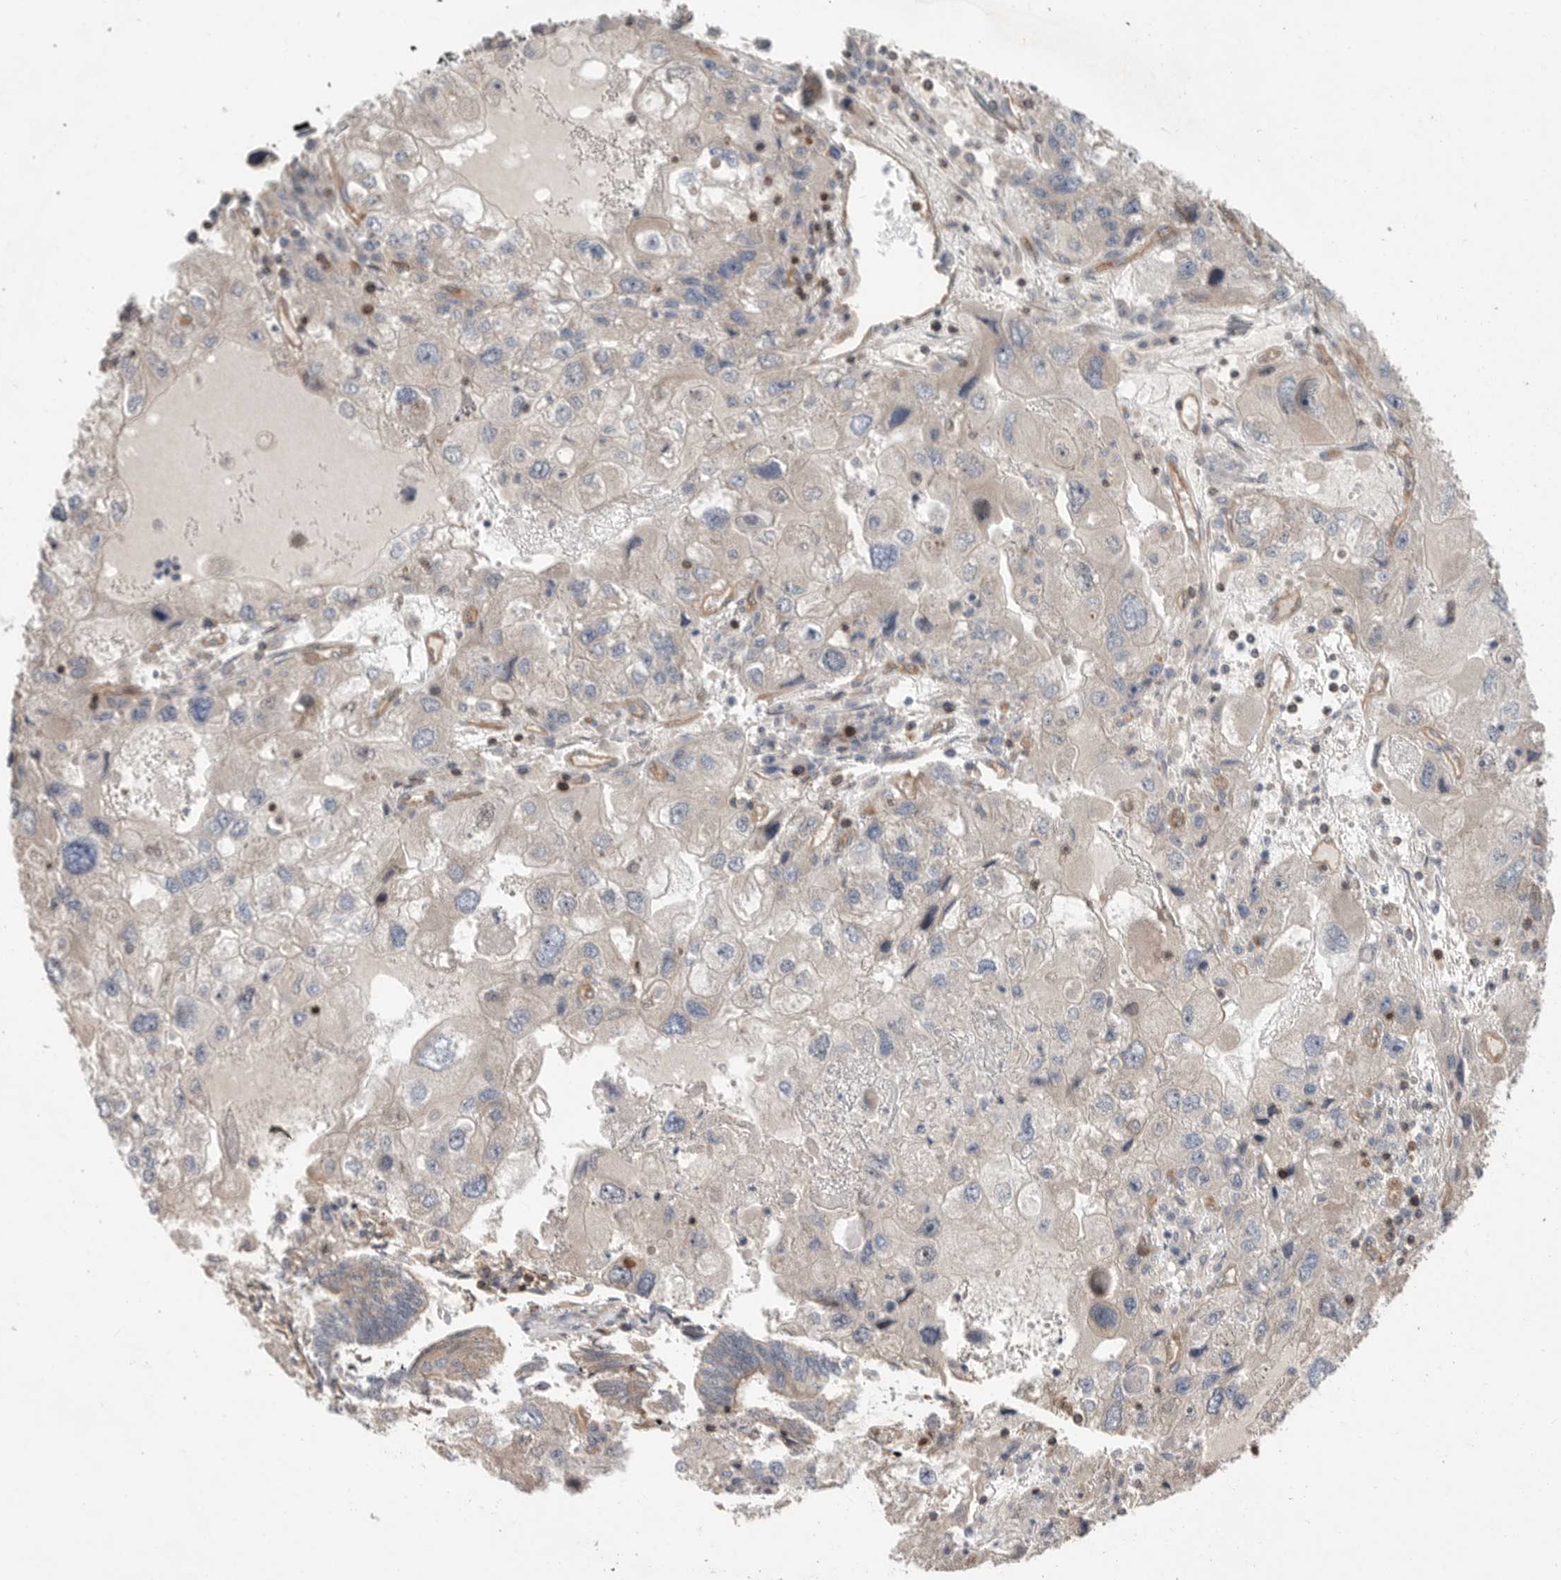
{"staining": {"intensity": "weak", "quantity": "25%-75%", "location": "cytoplasmic/membranous"}, "tissue": "endometrial cancer", "cell_type": "Tumor cells", "image_type": "cancer", "snomed": [{"axis": "morphology", "description": "Adenocarcinoma, NOS"}, {"axis": "topography", "description": "Uterus"}], "caption": "Weak cytoplasmic/membranous protein staining is appreciated in about 25%-75% of tumor cells in adenocarcinoma (endometrial).", "gene": "PRKCH", "patient": {"sex": "female", "age": 77}}